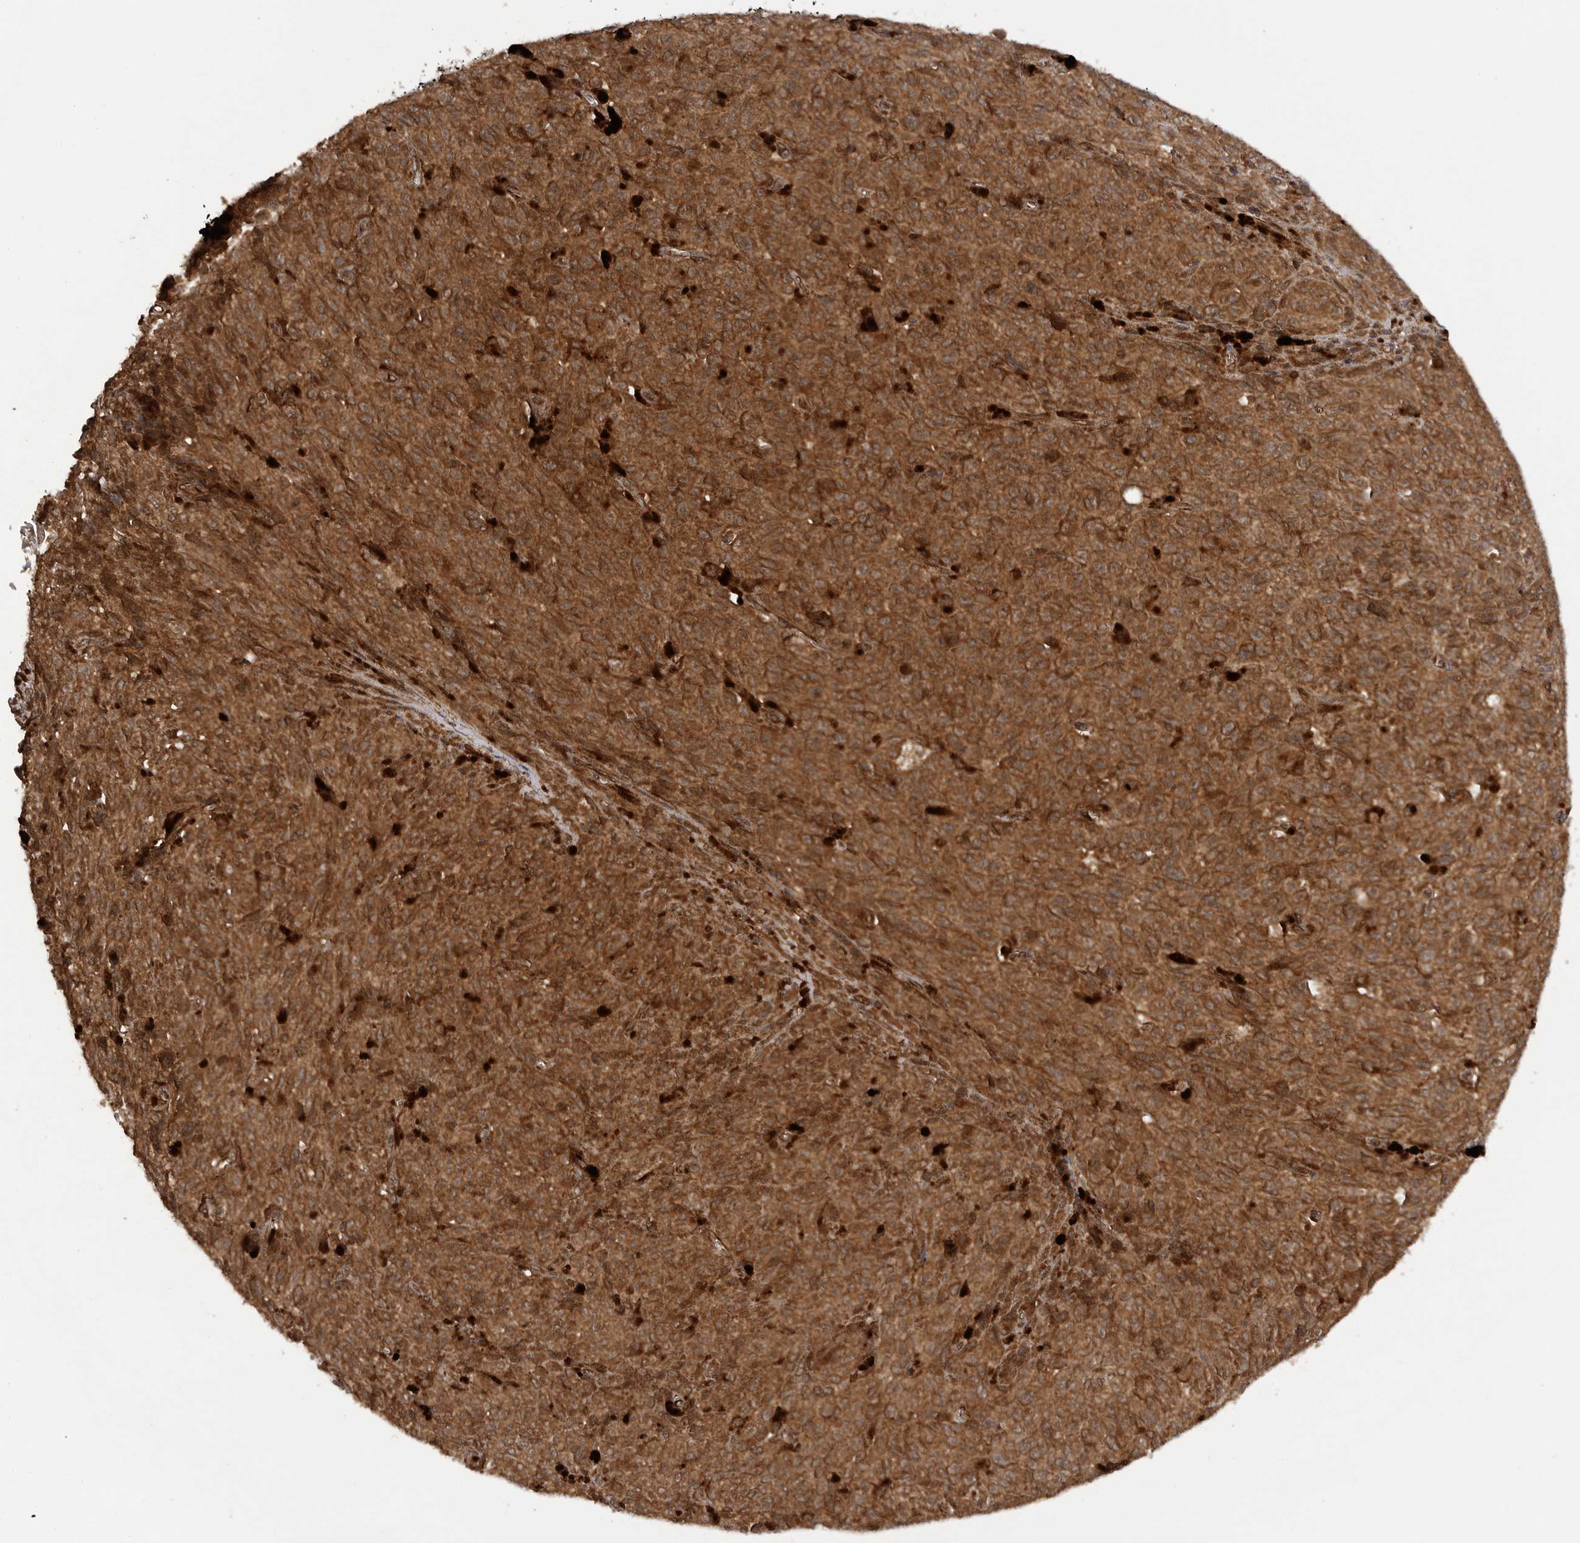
{"staining": {"intensity": "strong", "quantity": ">75%", "location": "cytoplasmic/membranous"}, "tissue": "melanoma", "cell_type": "Tumor cells", "image_type": "cancer", "snomed": [{"axis": "morphology", "description": "Malignant melanoma, NOS"}, {"axis": "topography", "description": "Skin"}], "caption": "Human melanoma stained for a protein (brown) reveals strong cytoplasmic/membranous positive staining in about >75% of tumor cells.", "gene": "PRDX4", "patient": {"sex": "female", "age": 82}}